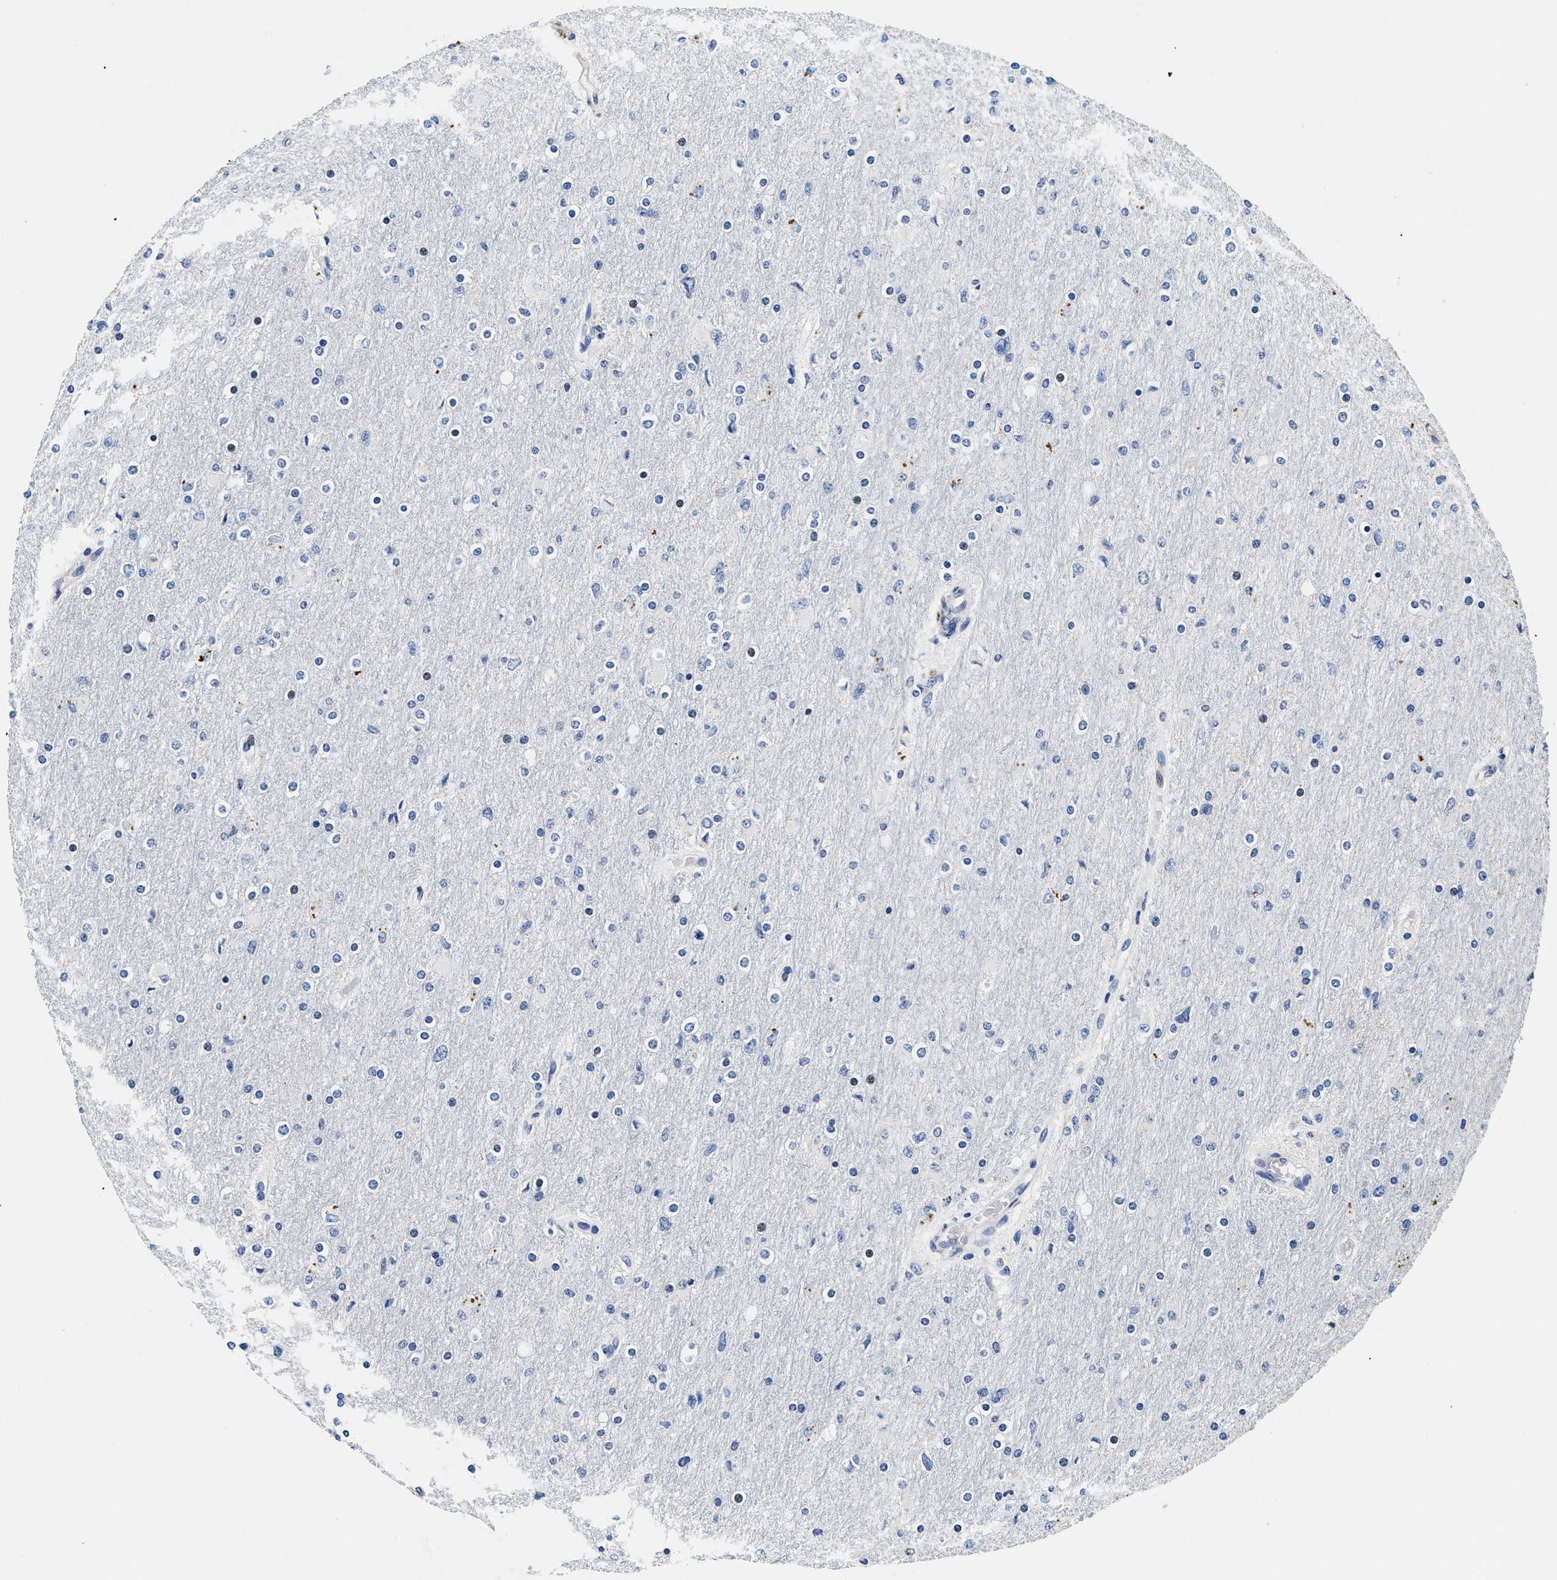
{"staining": {"intensity": "negative", "quantity": "none", "location": "none"}, "tissue": "glioma", "cell_type": "Tumor cells", "image_type": "cancer", "snomed": [{"axis": "morphology", "description": "Glioma, malignant, High grade"}, {"axis": "topography", "description": "Cerebral cortex"}], "caption": "Tumor cells show no significant protein expression in malignant glioma (high-grade).", "gene": "LAMA3", "patient": {"sex": "female", "age": 36}}